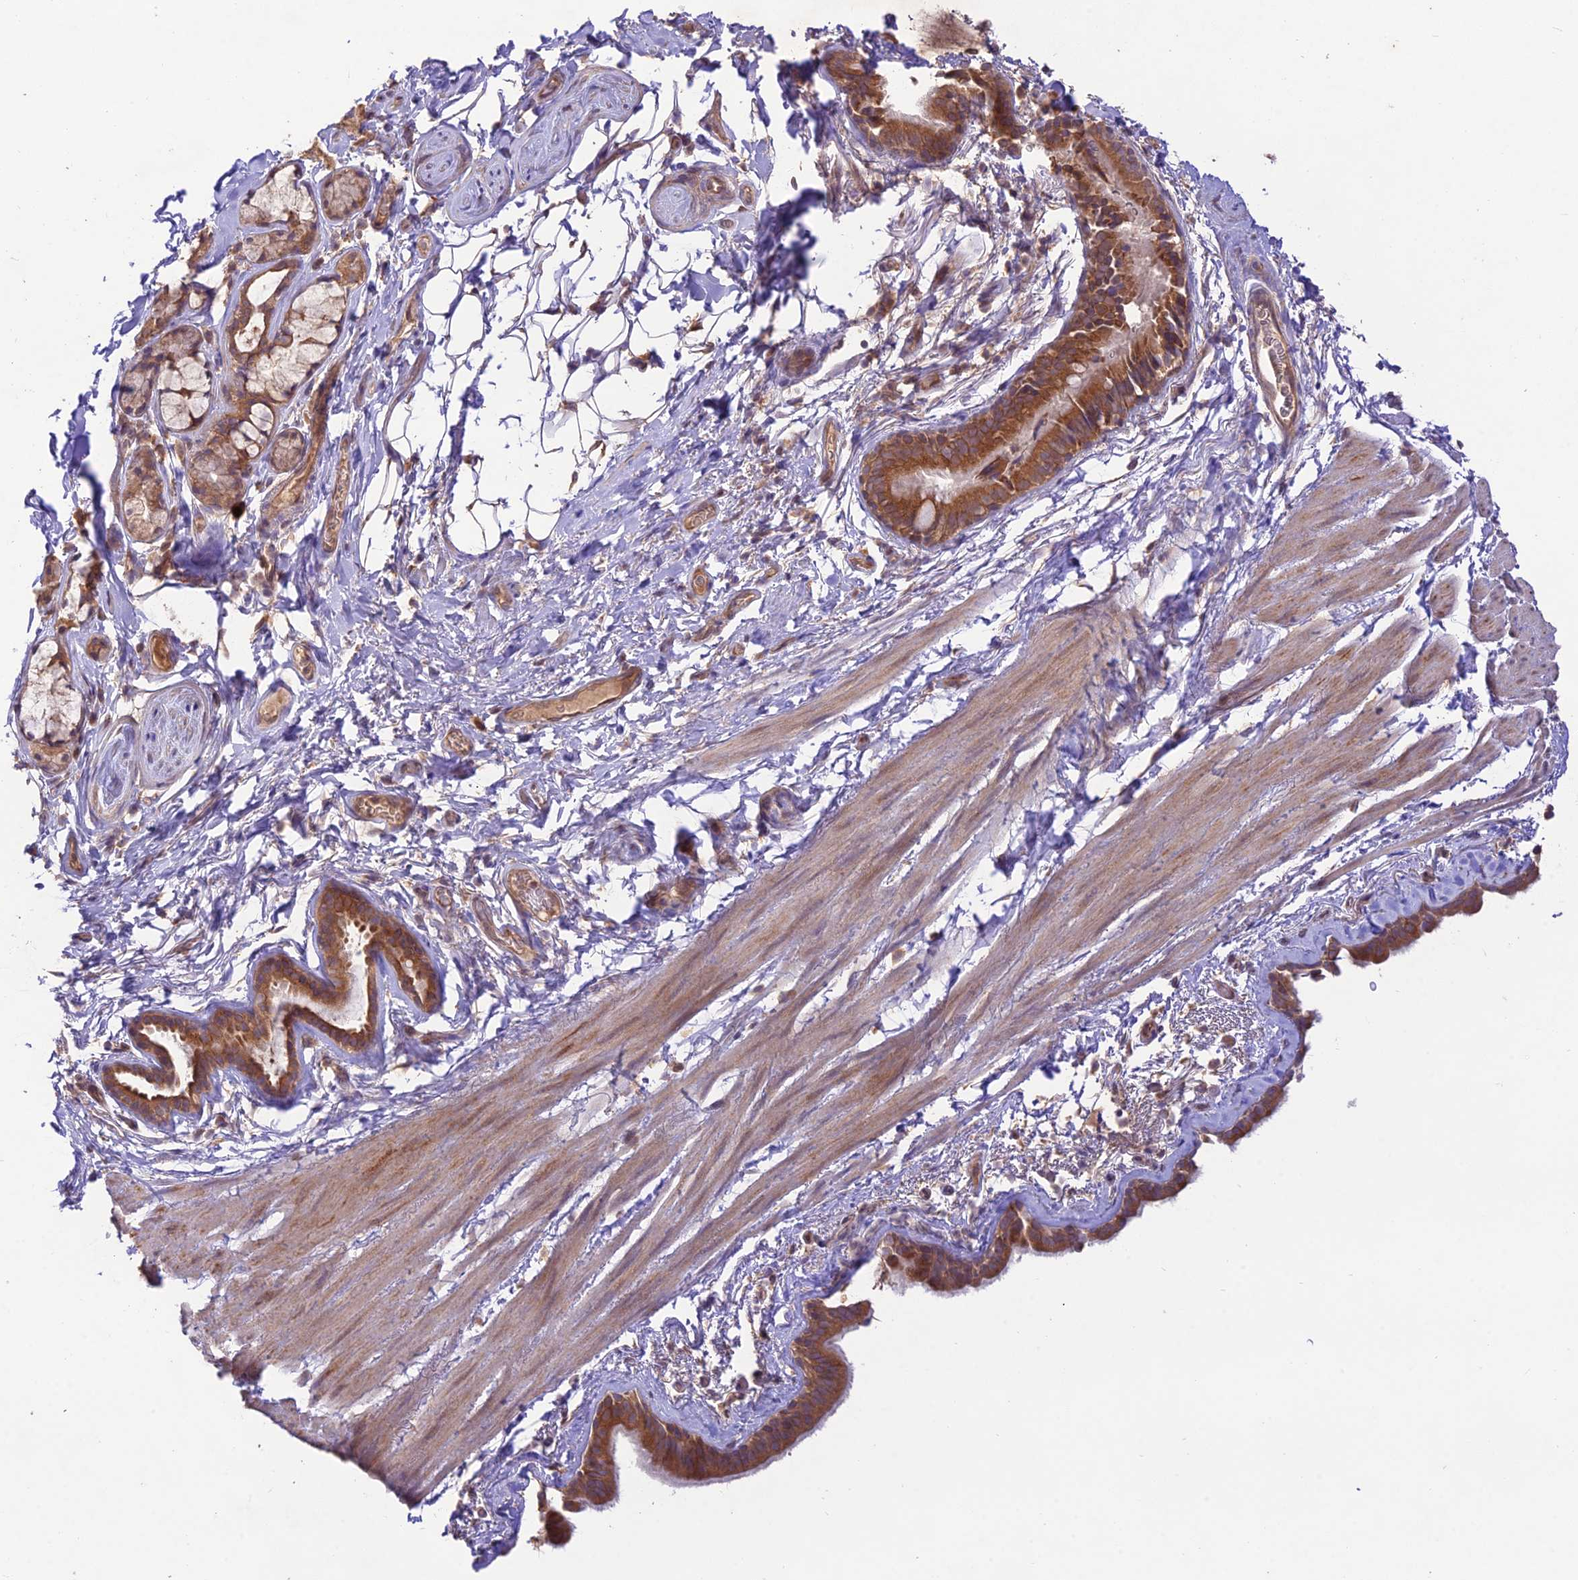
{"staining": {"intensity": "moderate", "quantity": ">75%", "location": "cytoplasmic/membranous"}, "tissue": "bronchus", "cell_type": "Respiratory epithelial cells", "image_type": "normal", "snomed": [{"axis": "morphology", "description": "Normal tissue, NOS"}, {"axis": "topography", "description": "Cartilage tissue"}], "caption": "DAB immunohistochemical staining of unremarkable bronchus displays moderate cytoplasmic/membranous protein positivity in approximately >75% of respiratory epithelial cells. The protein of interest is stained brown, and the nuclei are stained in blue (DAB IHC with brightfield microscopy, high magnification).", "gene": "TMEM259", "patient": {"sex": "male", "age": 63}}